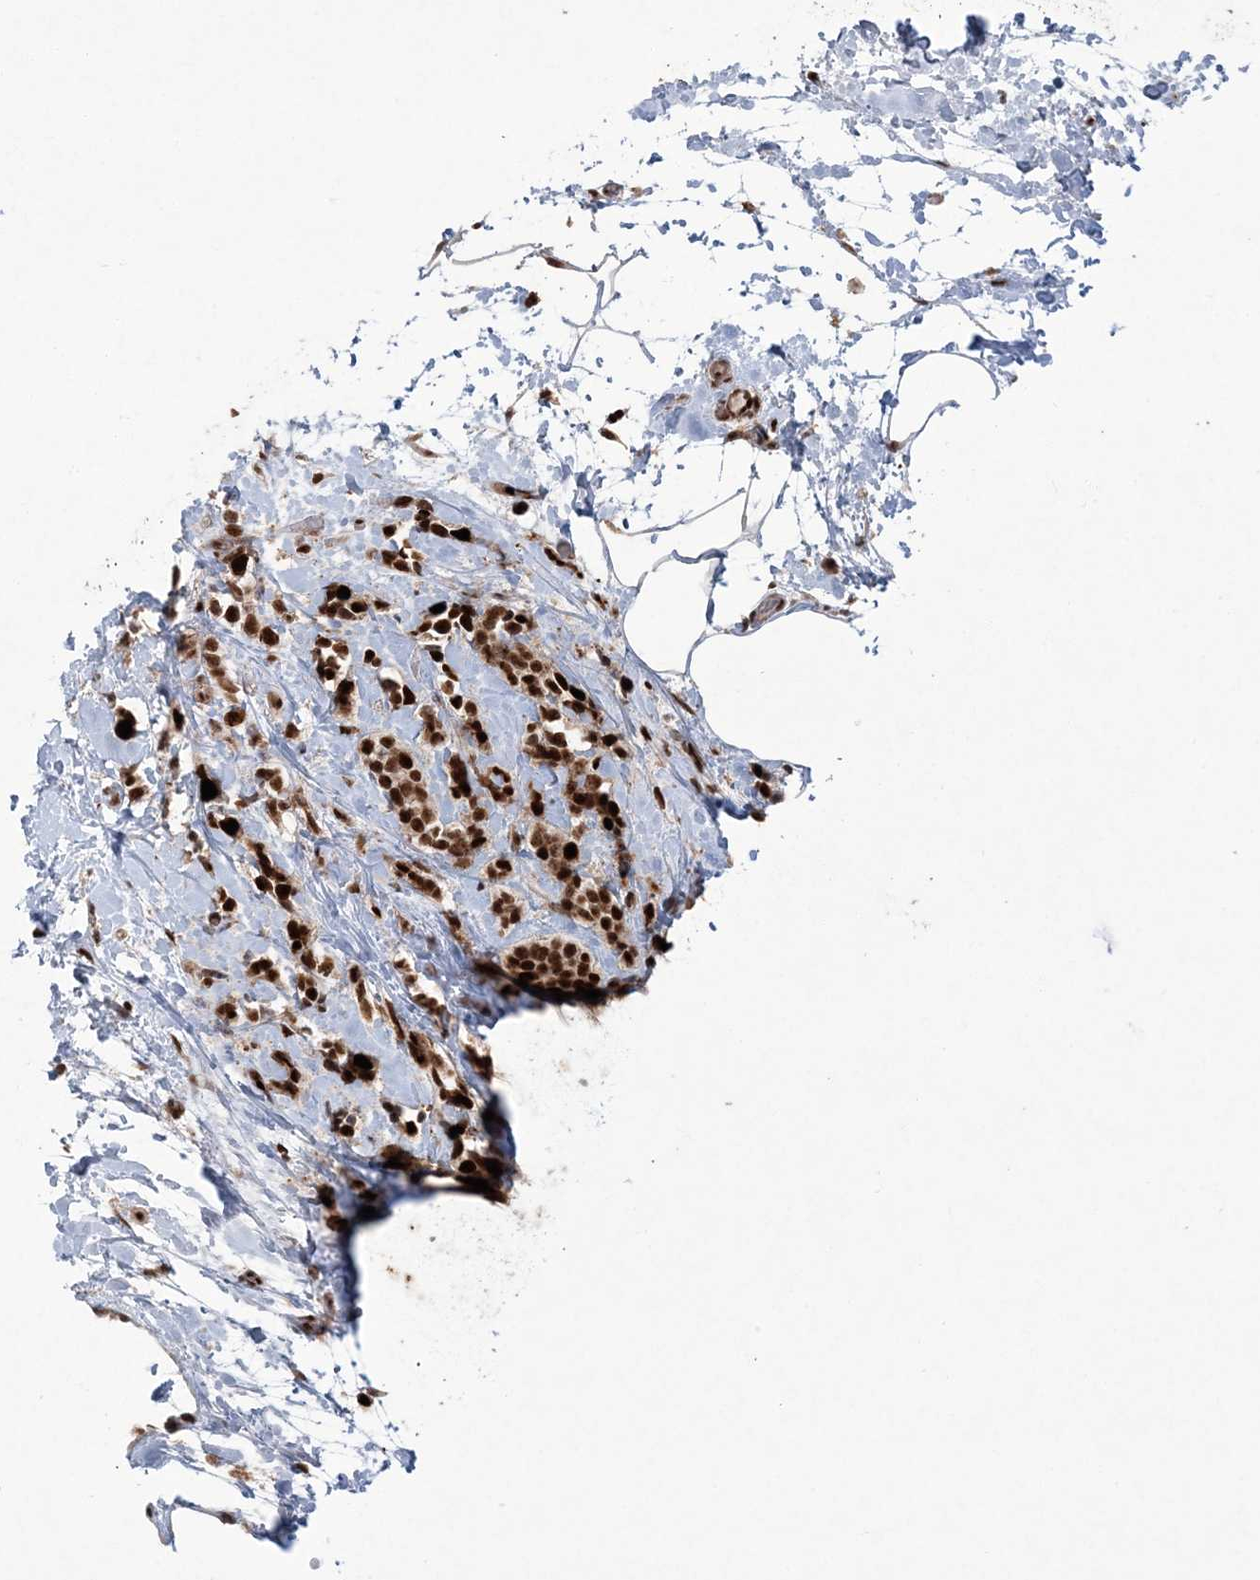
{"staining": {"intensity": "strong", "quantity": ">75%", "location": "nuclear"}, "tissue": "breast cancer", "cell_type": "Tumor cells", "image_type": "cancer", "snomed": [{"axis": "morphology", "description": "Lobular carcinoma, in situ"}, {"axis": "morphology", "description": "Lobular carcinoma"}, {"axis": "topography", "description": "Breast"}], "caption": "Tumor cells demonstrate high levels of strong nuclear staining in about >75% of cells in human breast lobular carcinoma.", "gene": "LIG1", "patient": {"sex": "female", "age": 41}}